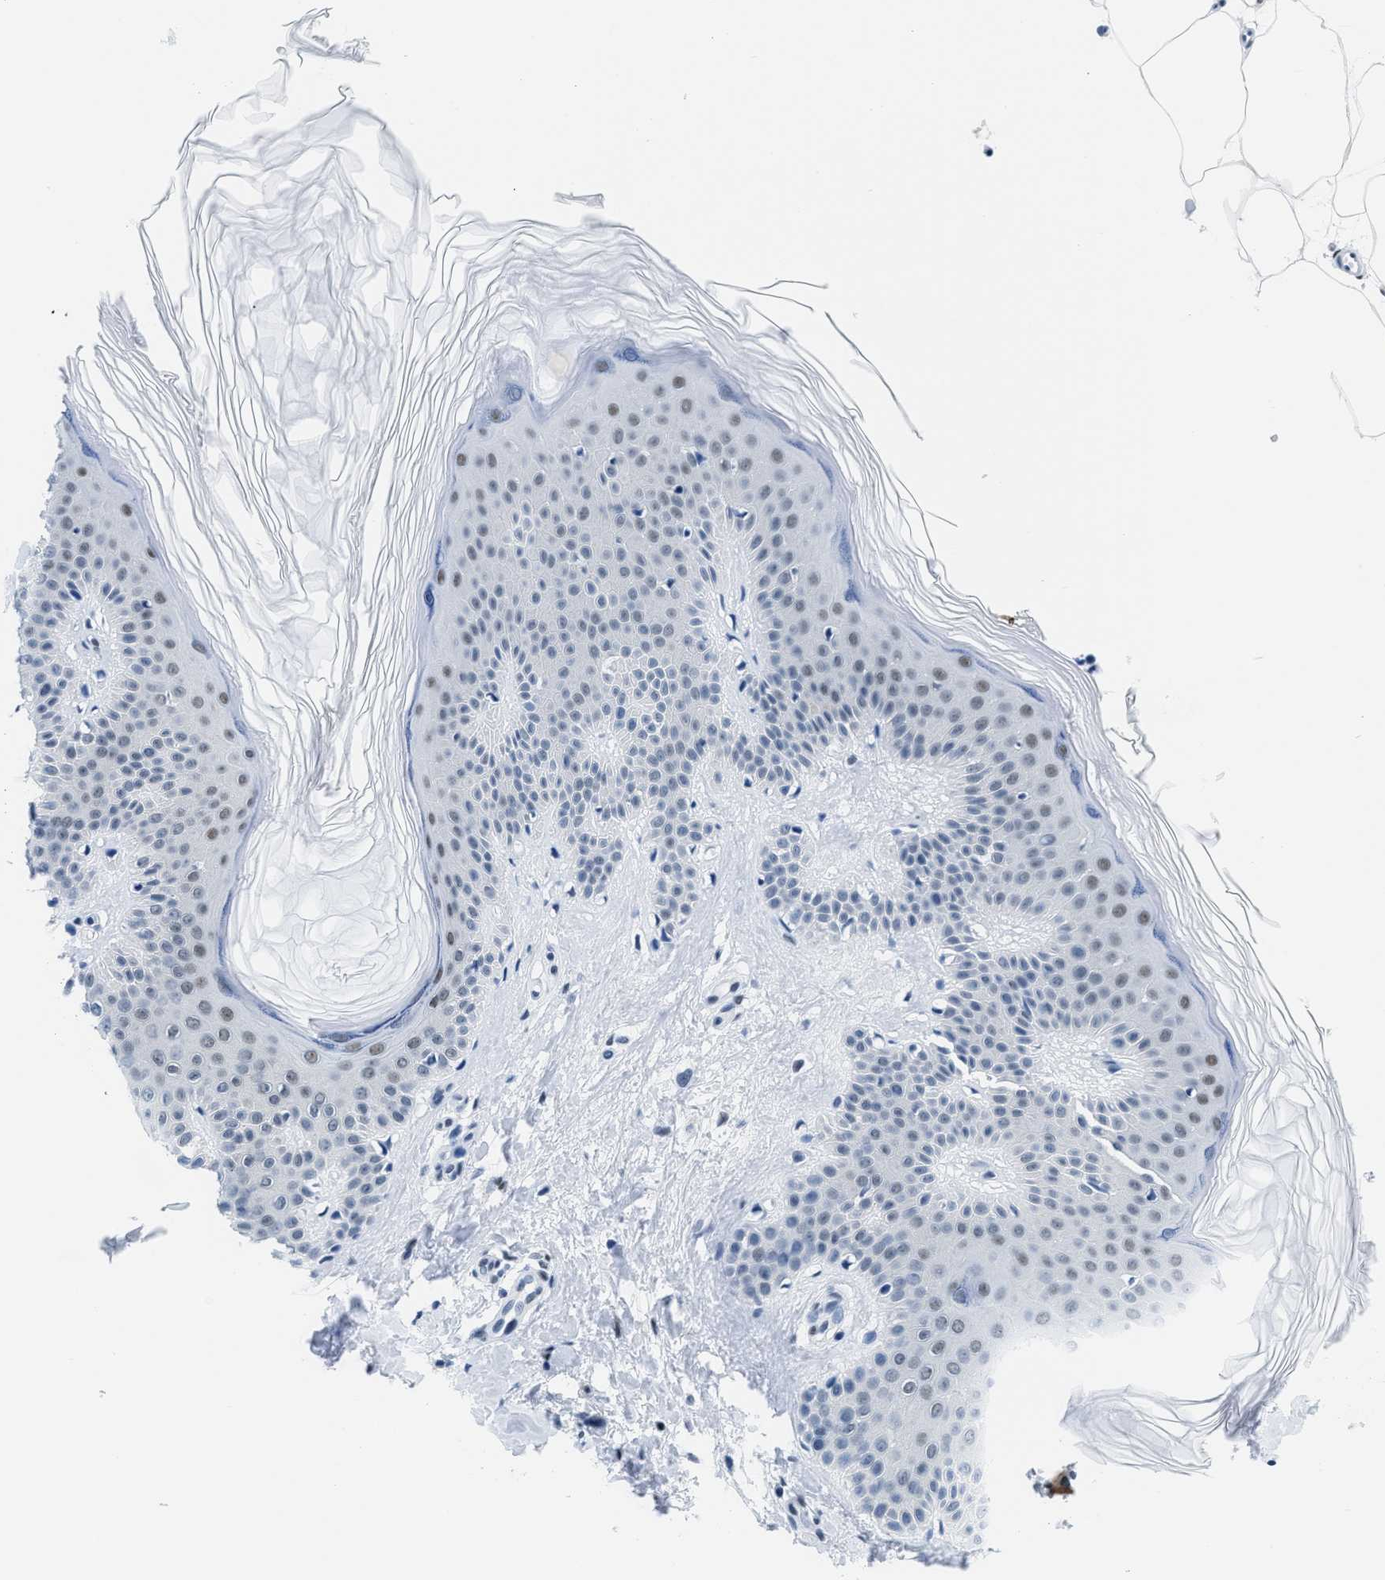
{"staining": {"intensity": "negative", "quantity": "none", "location": "none"}, "tissue": "skin", "cell_type": "Fibroblasts", "image_type": "normal", "snomed": [{"axis": "morphology", "description": "Normal tissue, NOS"}, {"axis": "morphology", "description": "Malignant melanoma, Metastatic site"}, {"axis": "topography", "description": "Skin"}], "caption": "DAB immunohistochemical staining of normal skin demonstrates no significant staining in fibroblasts. (Immunohistochemistry (ihc), brightfield microscopy, high magnification).", "gene": "CTBP1", "patient": {"sex": "male", "age": 41}}